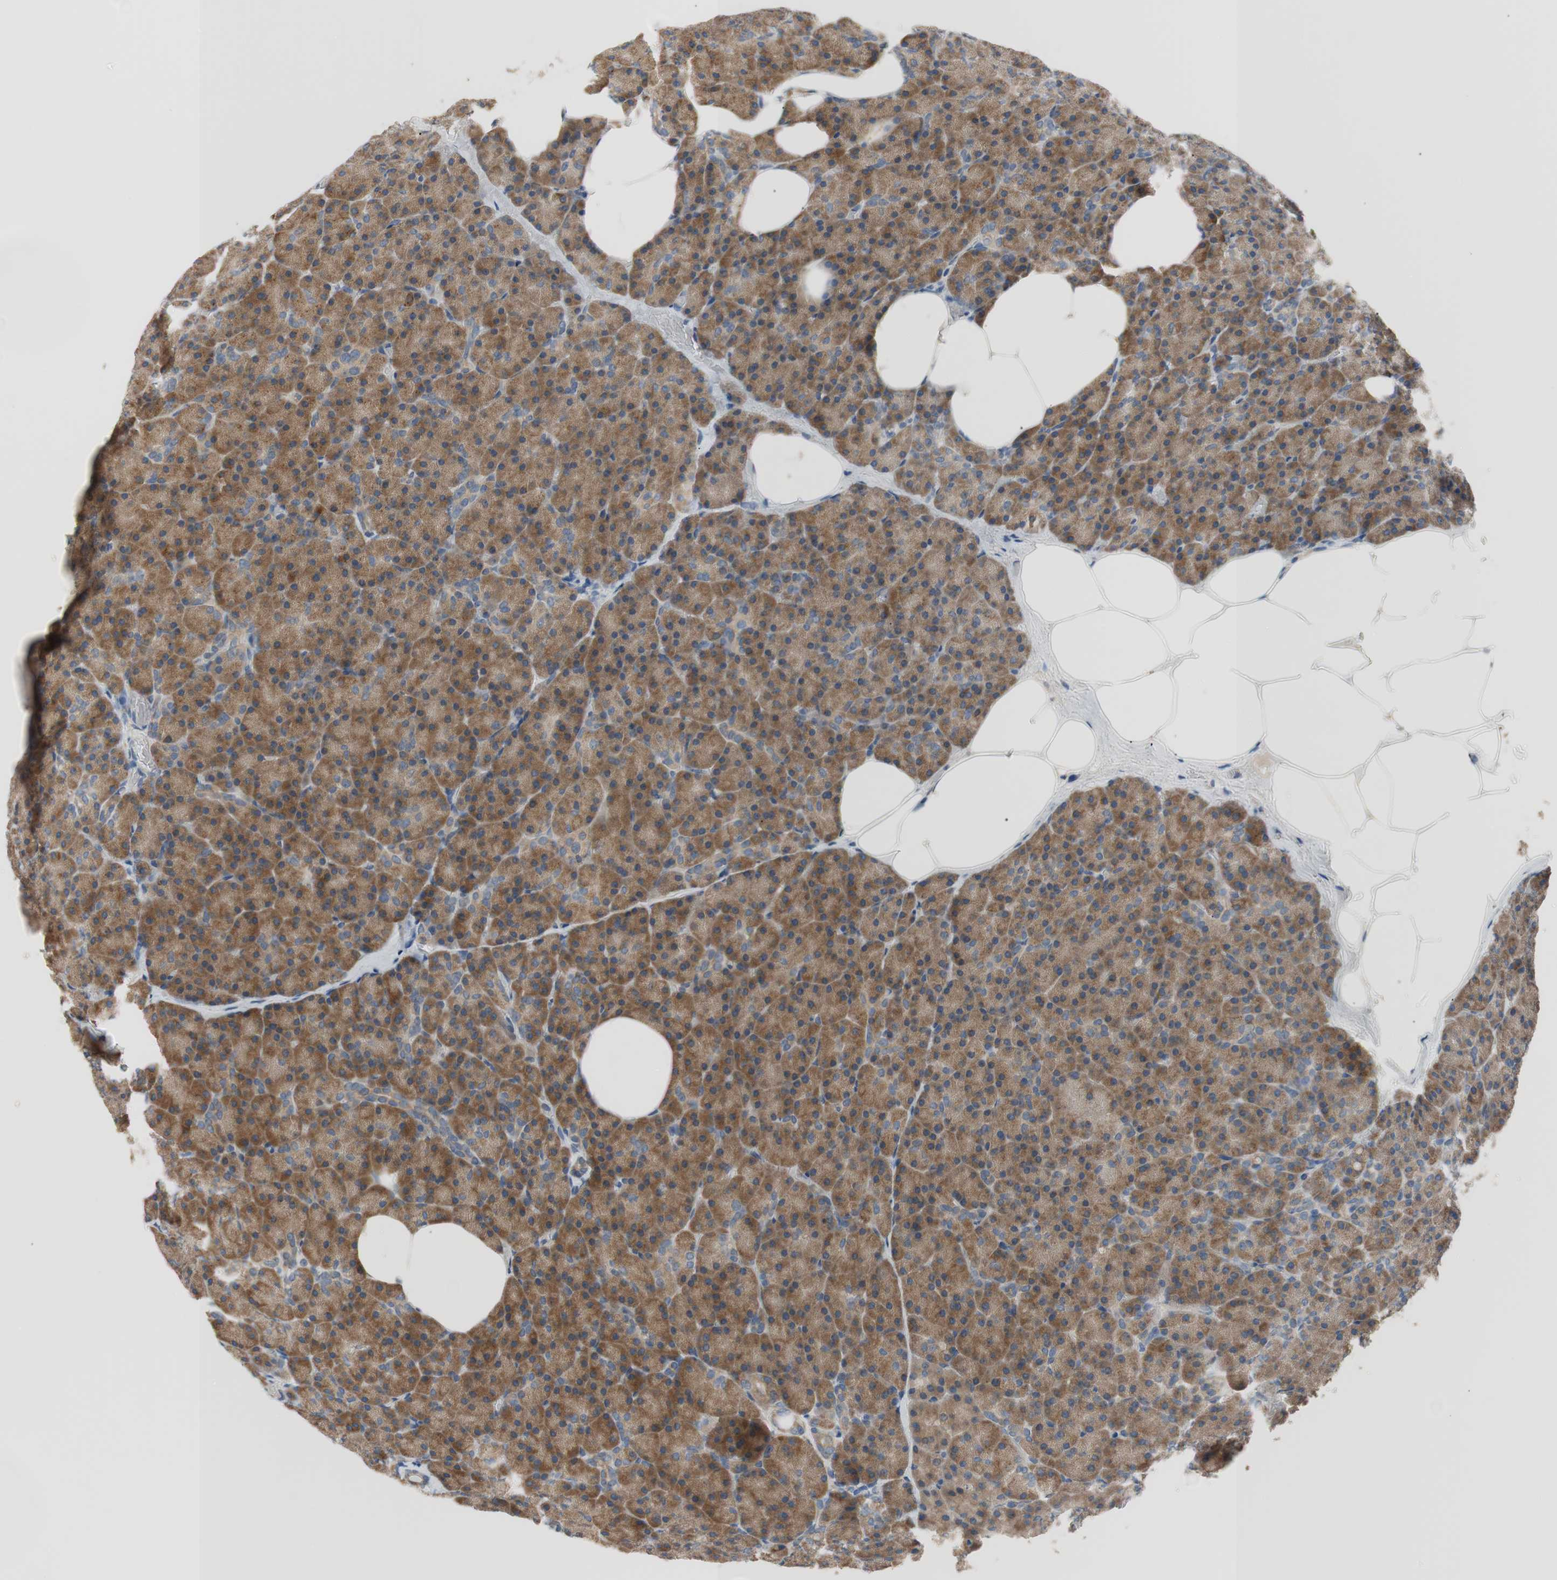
{"staining": {"intensity": "strong", "quantity": ">75%", "location": "cytoplasmic/membranous"}, "tissue": "pancreas", "cell_type": "Exocrine glandular cells", "image_type": "normal", "snomed": [{"axis": "morphology", "description": "Normal tissue, NOS"}, {"axis": "topography", "description": "Pancreas"}], "caption": "High-magnification brightfield microscopy of unremarkable pancreas stained with DAB (3,3'-diaminobenzidine) (brown) and counterstained with hematoxylin (blue). exocrine glandular cells exhibit strong cytoplasmic/membranous expression is appreciated in about>75% of cells.", "gene": "FADS2", "patient": {"sex": "female", "age": 35}}